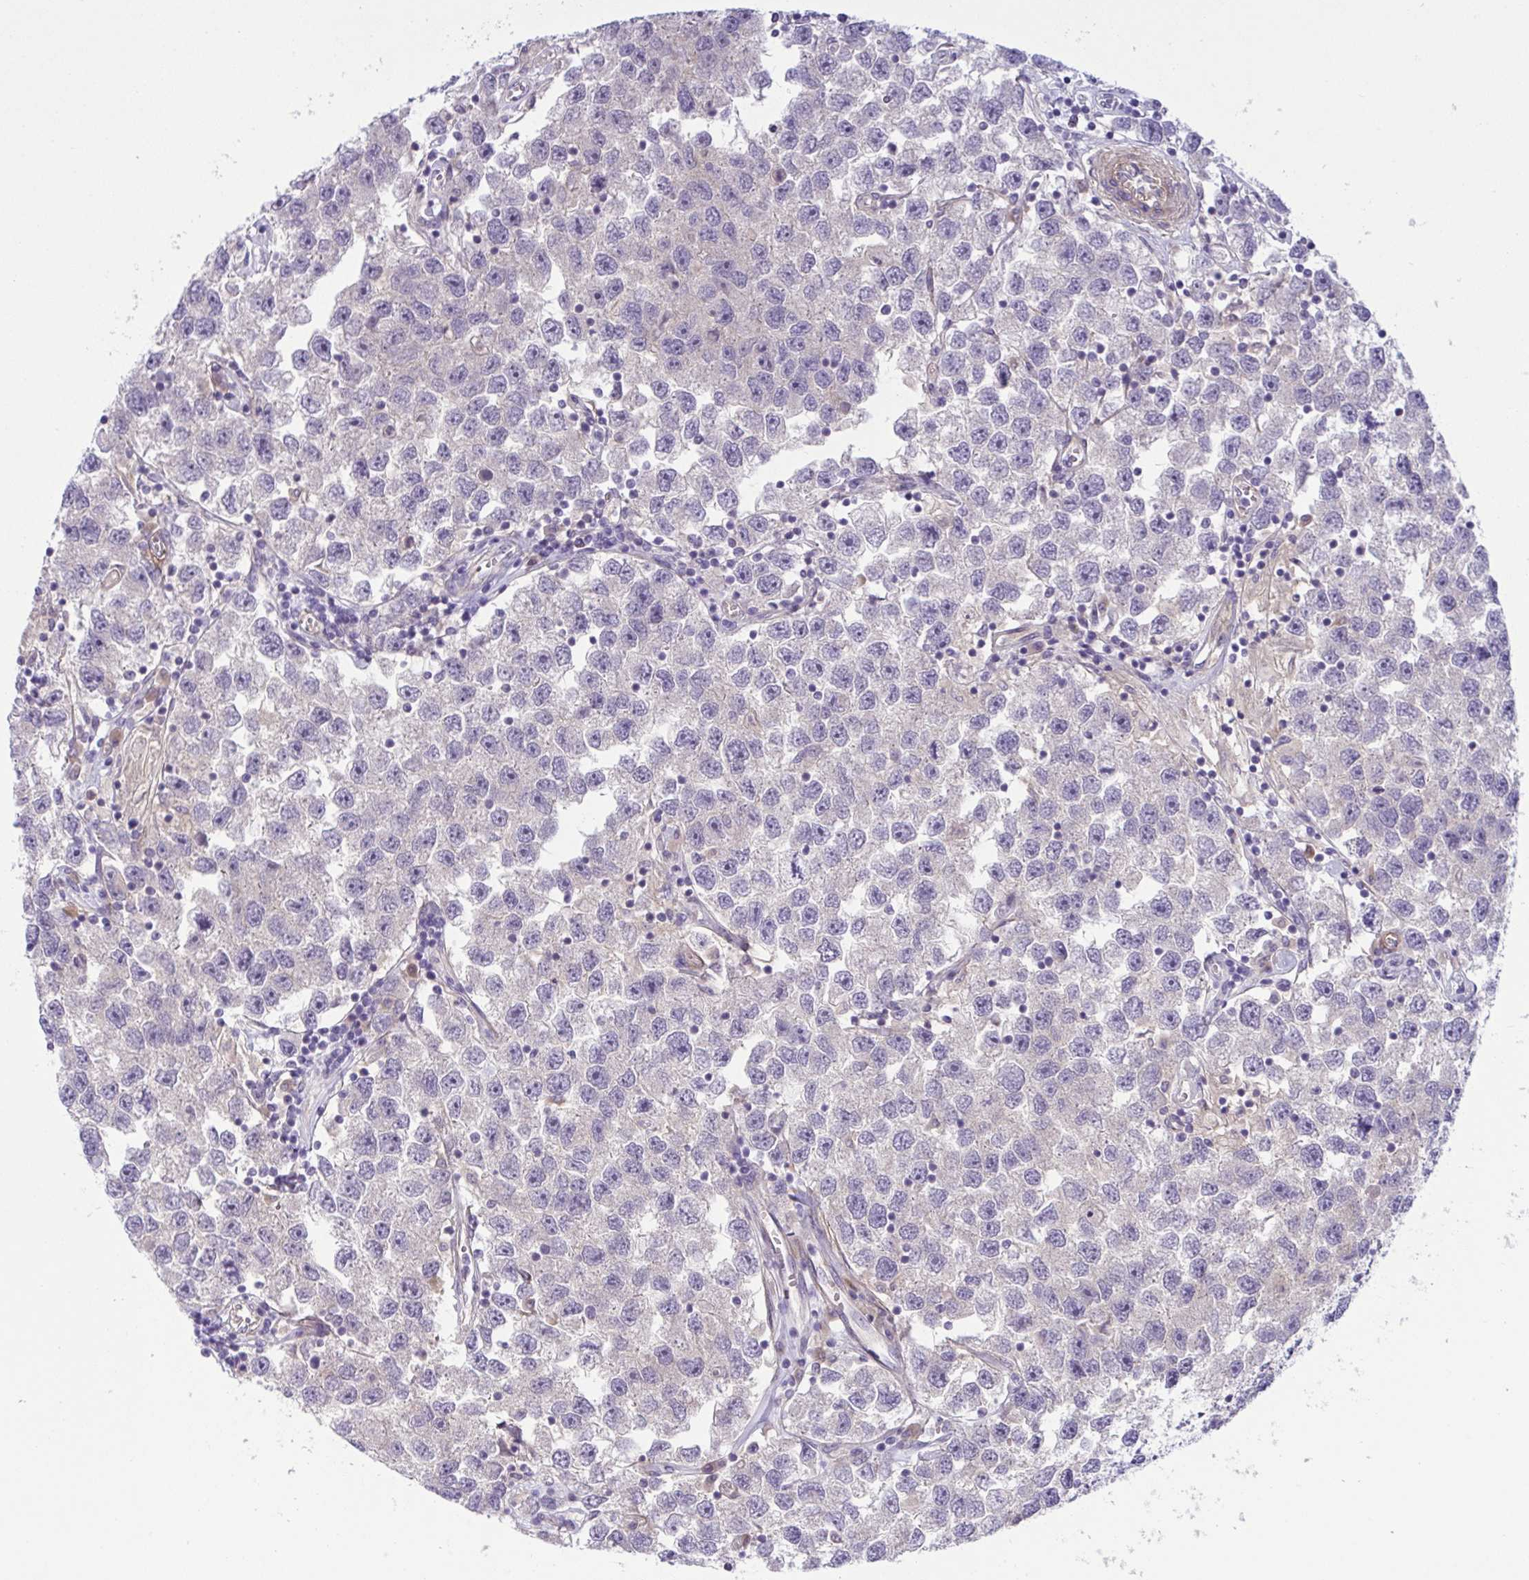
{"staining": {"intensity": "negative", "quantity": "none", "location": "none"}, "tissue": "testis cancer", "cell_type": "Tumor cells", "image_type": "cancer", "snomed": [{"axis": "morphology", "description": "Seminoma, NOS"}, {"axis": "topography", "description": "Testis"}], "caption": "Testis seminoma was stained to show a protein in brown. There is no significant expression in tumor cells.", "gene": "TTC7B", "patient": {"sex": "male", "age": 26}}